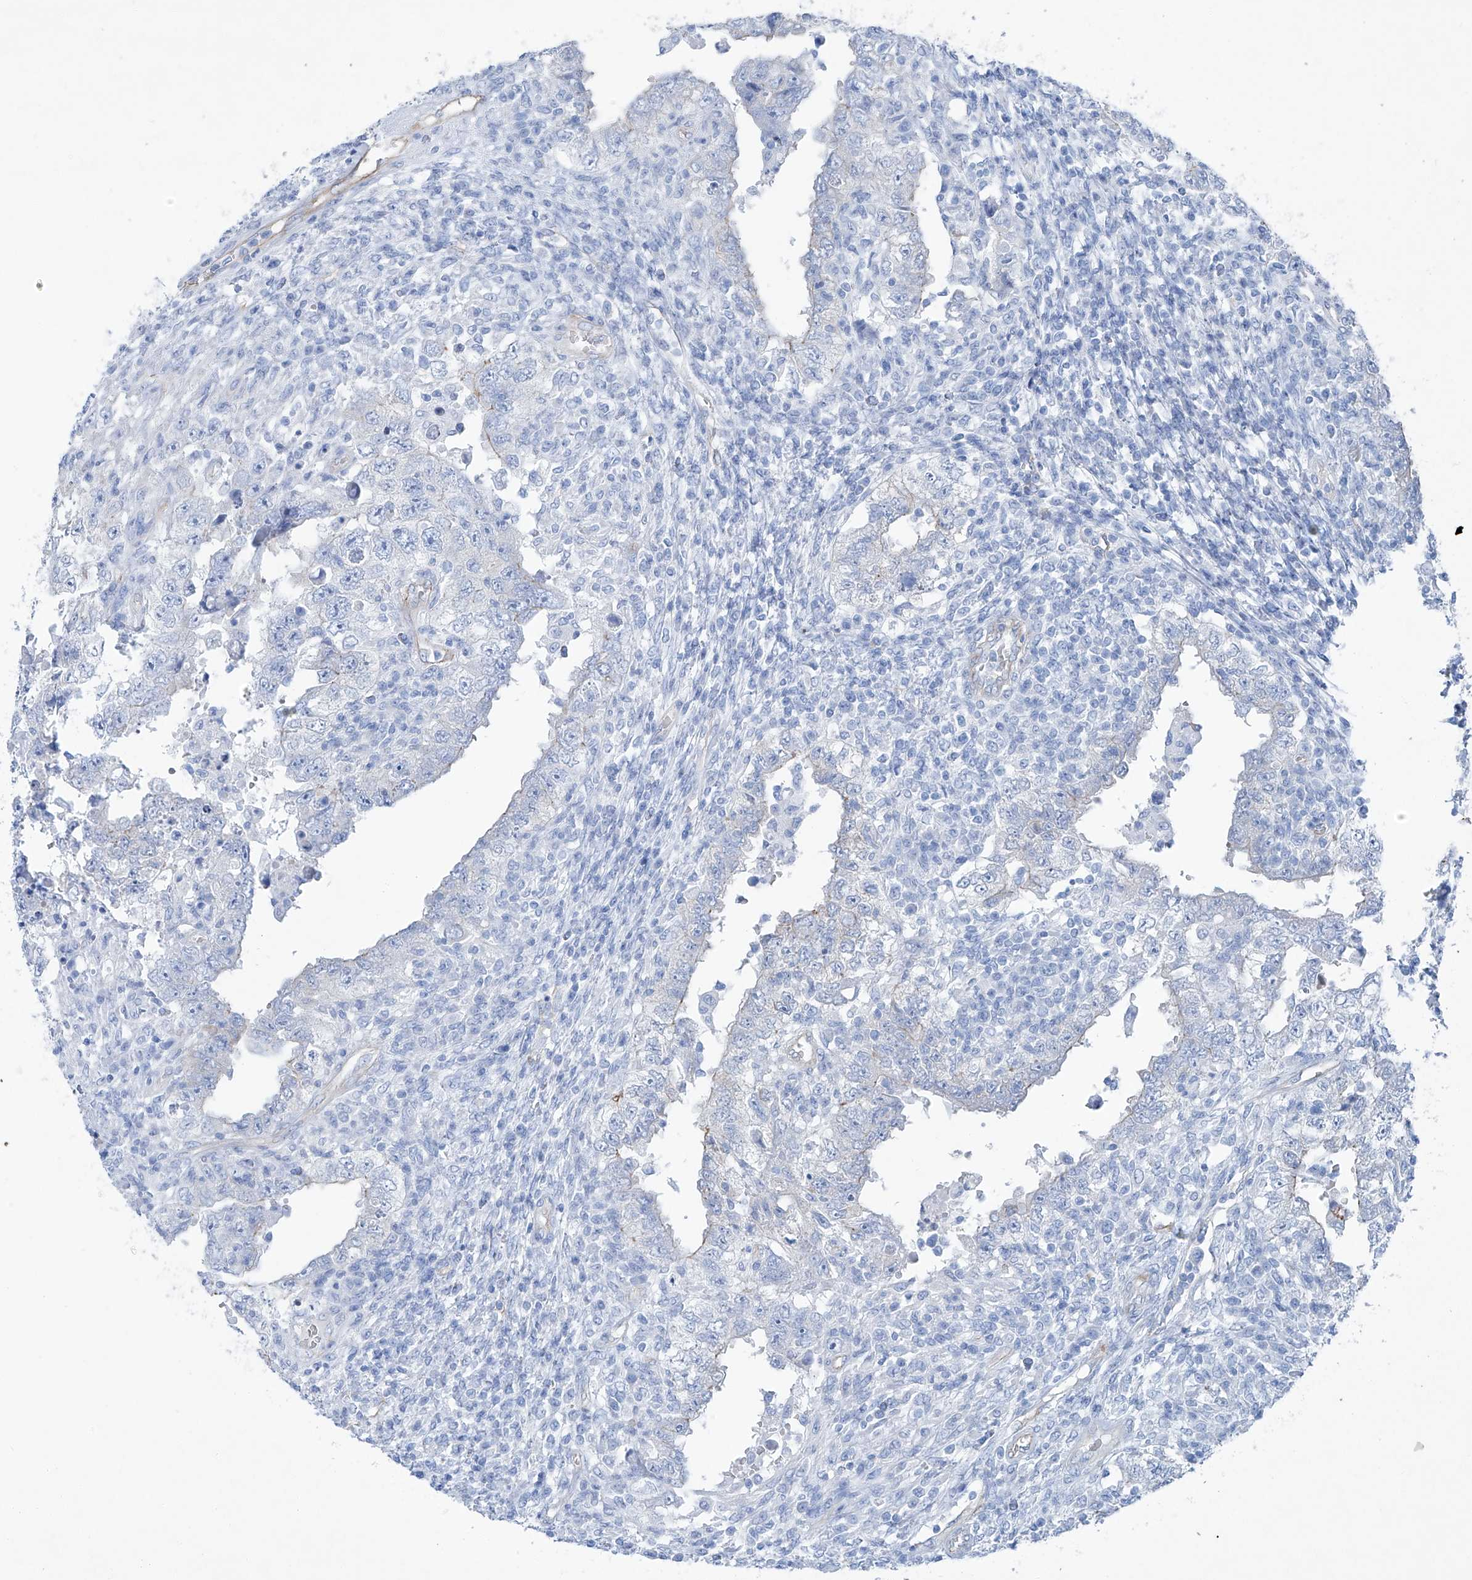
{"staining": {"intensity": "negative", "quantity": "none", "location": "none"}, "tissue": "testis cancer", "cell_type": "Tumor cells", "image_type": "cancer", "snomed": [{"axis": "morphology", "description": "Carcinoma, Embryonal, NOS"}, {"axis": "topography", "description": "Testis"}], "caption": "Immunohistochemical staining of embryonal carcinoma (testis) reveals no significant staining in tumor cells.", "gene": "MAGI1", "patient": {"sex": "male", "age": 26}}